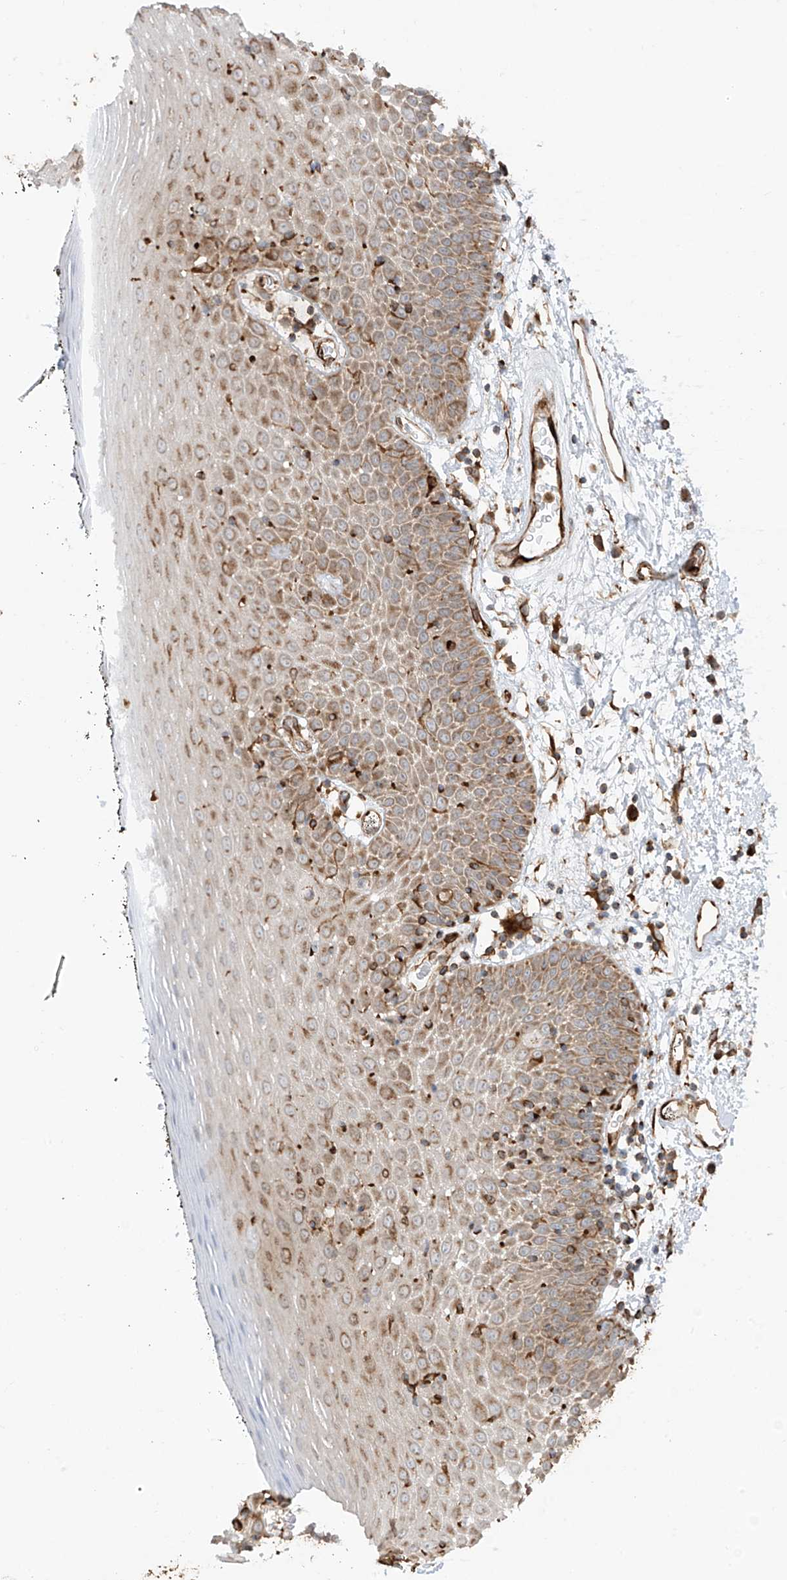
{"staining": {"intensity": "moderate", "quantity": "25%-75%", "location": "cytoplasmic/membranous"}, "tissue": "oral mucosa", "cell_type": "Squamous epithelial cells", "image_type": "normal", "snomed": [{"axis": "morphology", "description": "Normal tissue, NOS"}, {"axis": "topography", "description": "Oral tissue"}], "caption": "Immunohistochemistry image of unremarkable human oral mucosa stained for a protein (brown), which reveals medium levels of moderate cytoplasmic/membranous staining in approximately 25%-75% of squamous epithelial cells.", "gene": "EIF5B", "patient": {"sex": "male", "age": 74}}